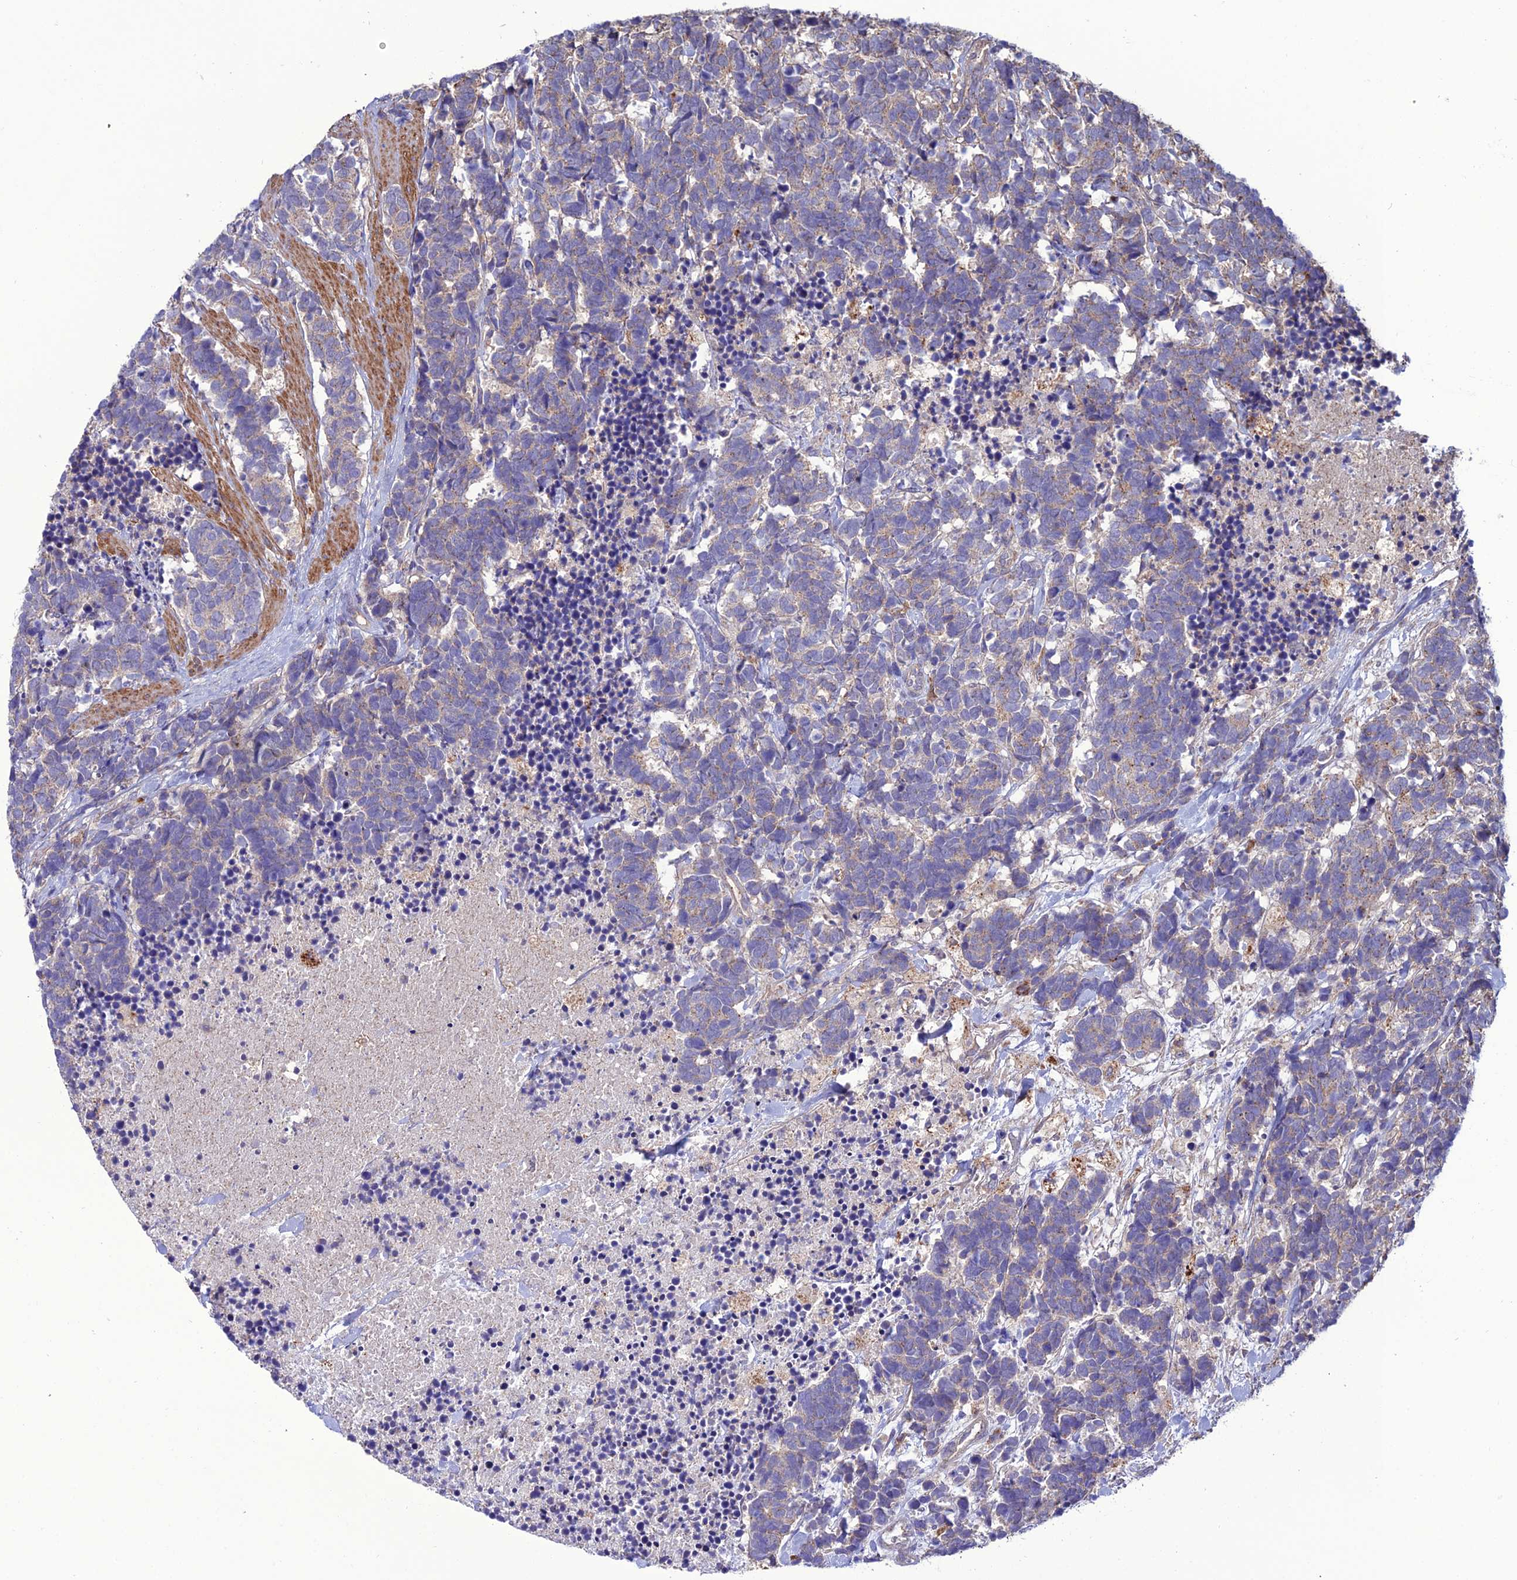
{"staining": {"intensity": "weak", "quantity": "<25%", "location": "cytoplasmic/membranous"}, "tissue": "carcinoid", "cell_type": "Tumor cells", "image_type": "cancer", "snomed": [{"axis": "morphology", "description": "Carcinoma, NOS"}, {"axis": "morphology", "description": "Carcinoid, malignant, NOS"}, {"axis": "topography", "description": "Prostate"}], "caption": "The immunohistochemistry (IHC) photomicrograph has no significant positivity in tumor cells of carcinoid tissue.", "gene": "PPIL3", "patient": {"sex": "male", "age": 57}}